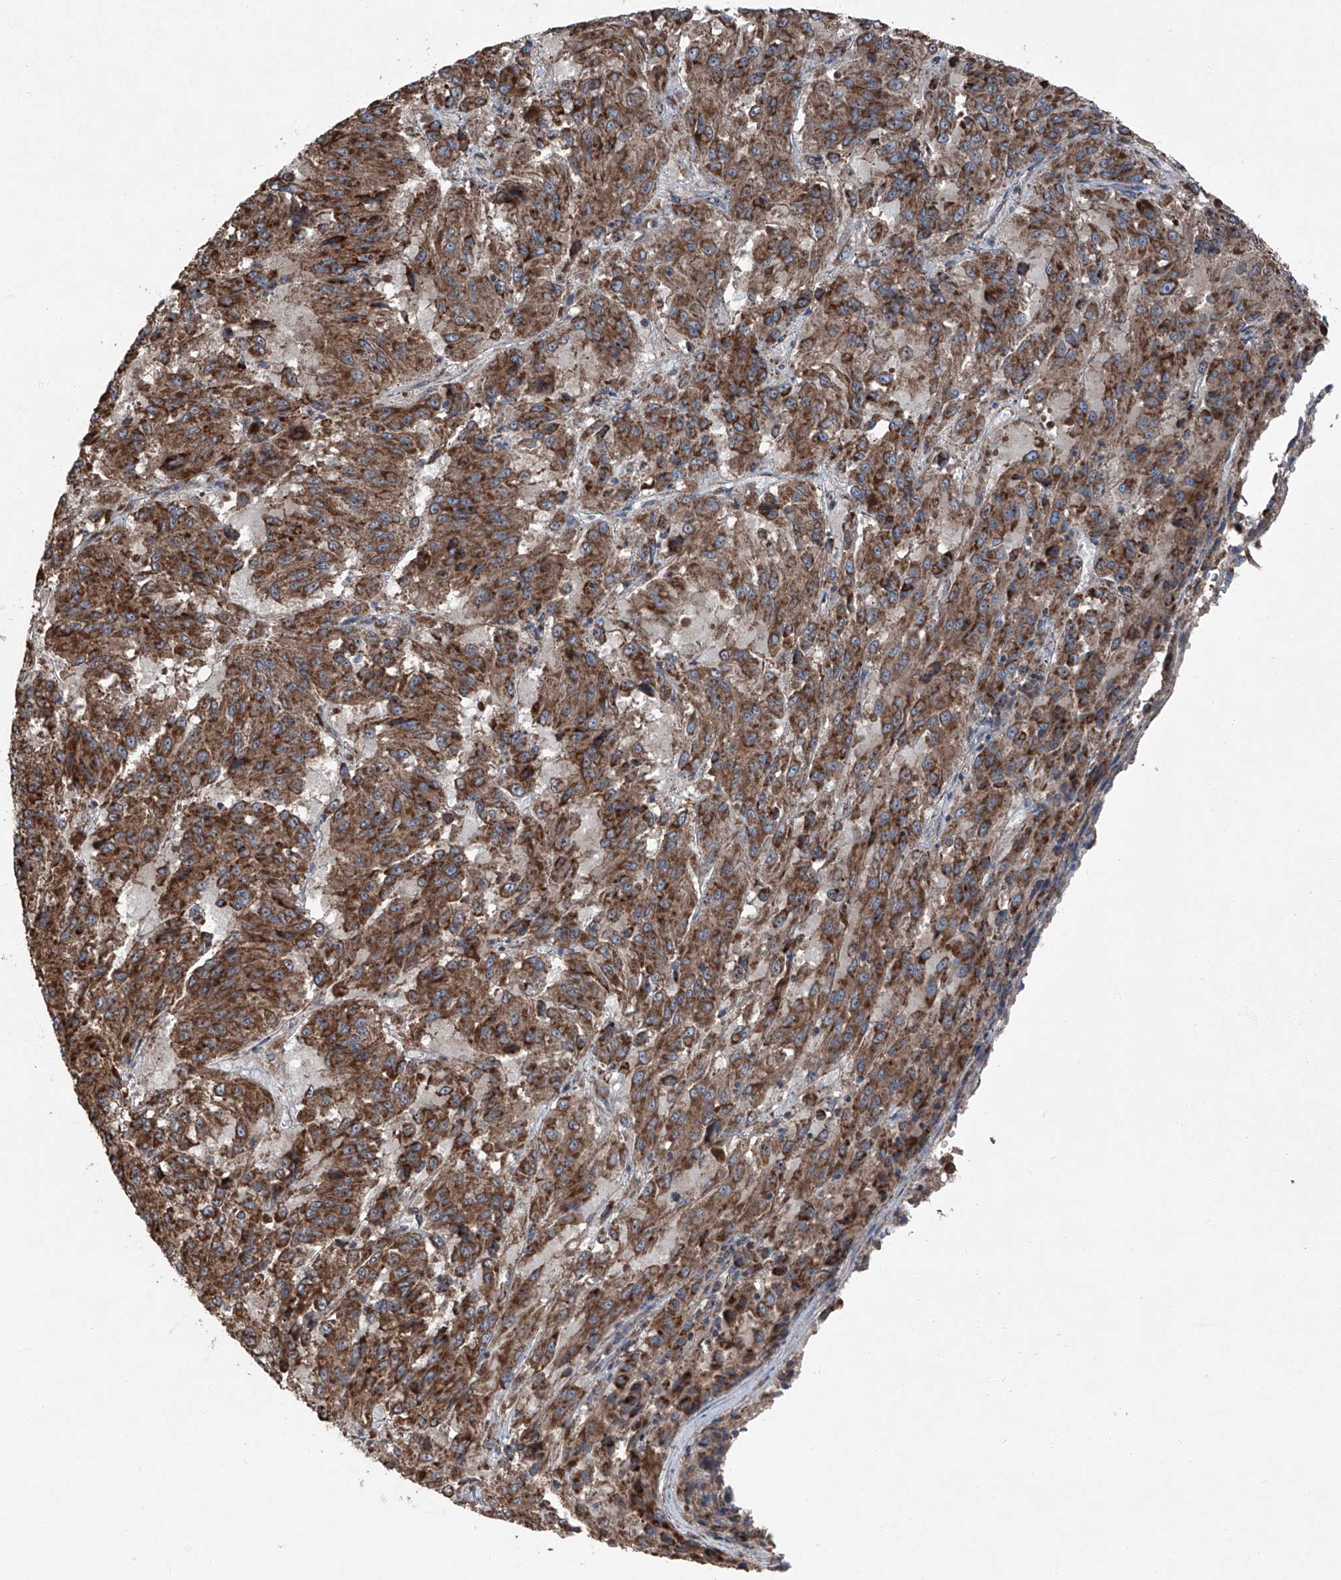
{"staining": {"intensity": "strong", "quantity": ">75%", "location": "cytoplasmic/membranous"}, "tissue": "melanoma", "cell_type": "Tumor cells", "image_type": "cancer", "snomed": [{"axis": "morphology", "description": "Malignant melanoma, Metastatic site"}, {"axis": "topography", "description": "Lung"}], "caption": "An image of malignant melanoma (metastatic site) stained for a protein reveals strong cytoplasmic/membranous brown staining in tumor cells. The protein of interest is stained brown, and the nuclei are stained in blue (DAB (3,3'-diaminobenzidine) IHC with brightfield microscopy, high magnification).", "gene": "LIMK1", "patient": {"sex": "male", "age": 64}}